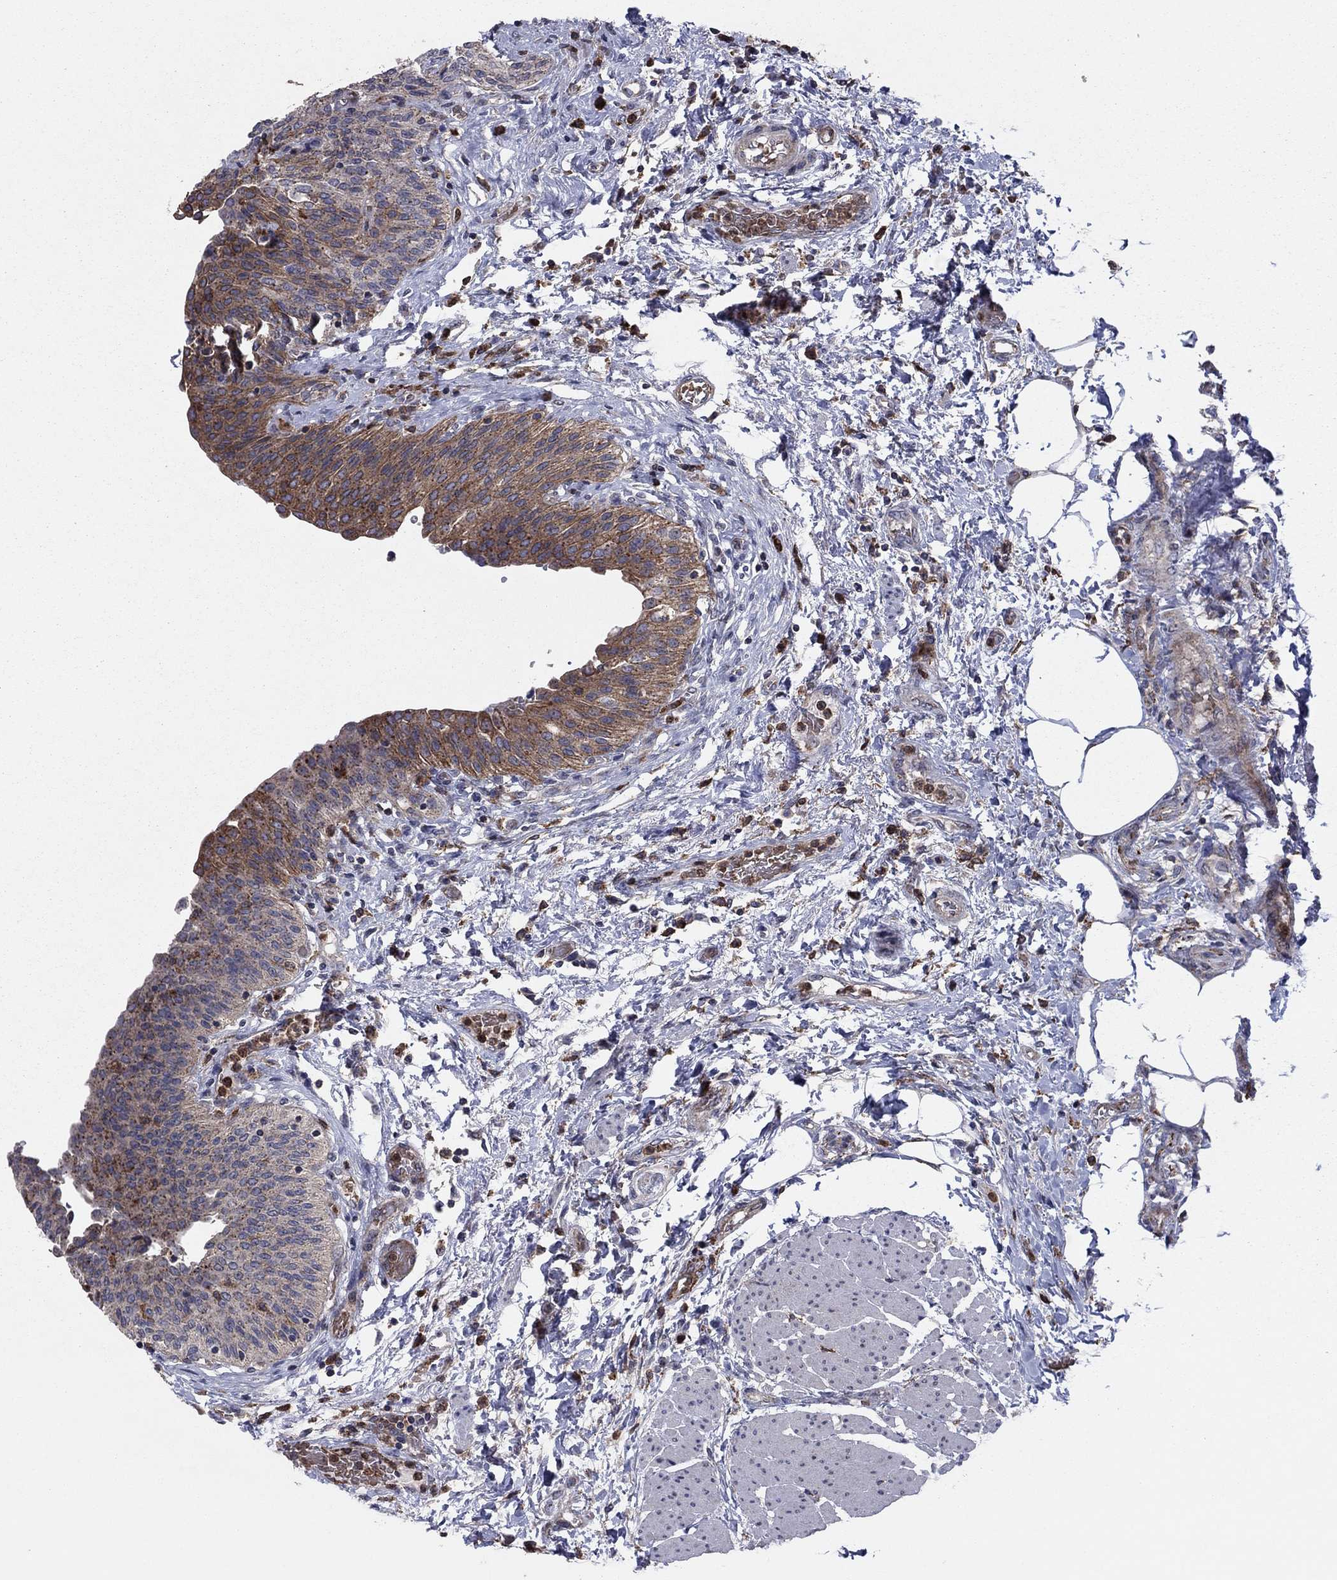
{"staining": {"intensity": "moderate", "quantity": "25%-75%", "location": "cytoplasmic/membranous"}, "tissue": "urinary bladder", "cell_type": "Urothelial cells", "image_type": "normal", "snomed": [{"axis": "morphology", "description": "Normal tissue, NOS"}, {"axis": "morphology", "description": "Metaplasia, NOS"}, {"axis": "topography", "description": "Urinary bladder"}], "caption": "Immunohistochemical staining of normal human urinary bladder demonstrates moderate cytoplasmic/membranous protein staining in about 25%-75% of urothelial cells.", "gene": "MEA1", "patient": {"sex": "male", "age": 68}}